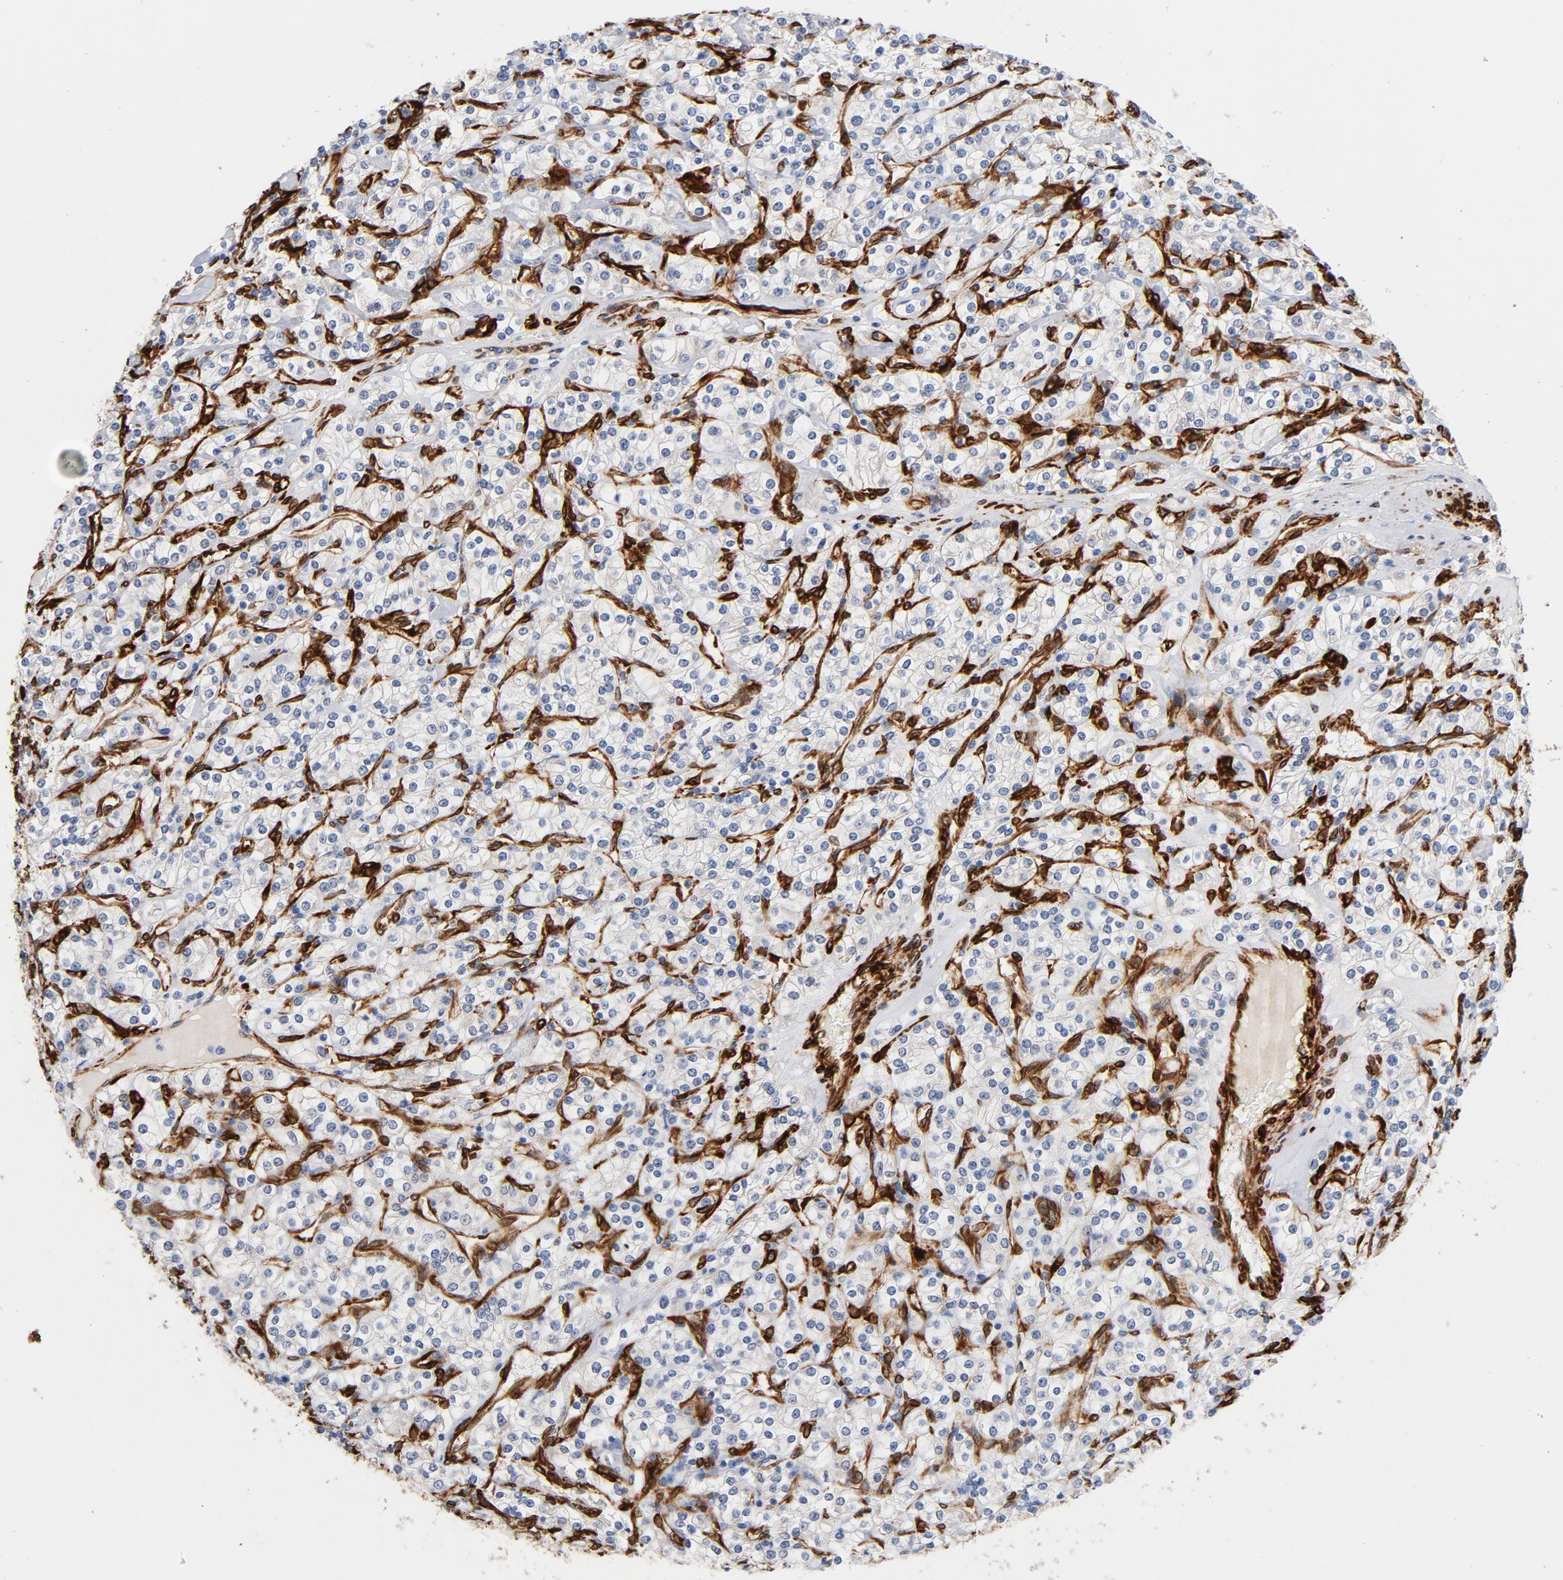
{"staining": {"intensity": "negative", "quantity": "none", "location": "none"}, "tissue": "renal cancer", "cell_type": "Tumor cells", "image_type": "cancer", "snomed": [{"axis": "morphology", "description": "Adenocarcinoma, NOS"}, {"axis": "topography", "description": "Kidney"}], "caption": "The IHC histopathology image has no significant positivity in tumor cells of renal cancer tissue.", "gene": "SERPINH1", "patient": {"sex": "male", "age": 77}}